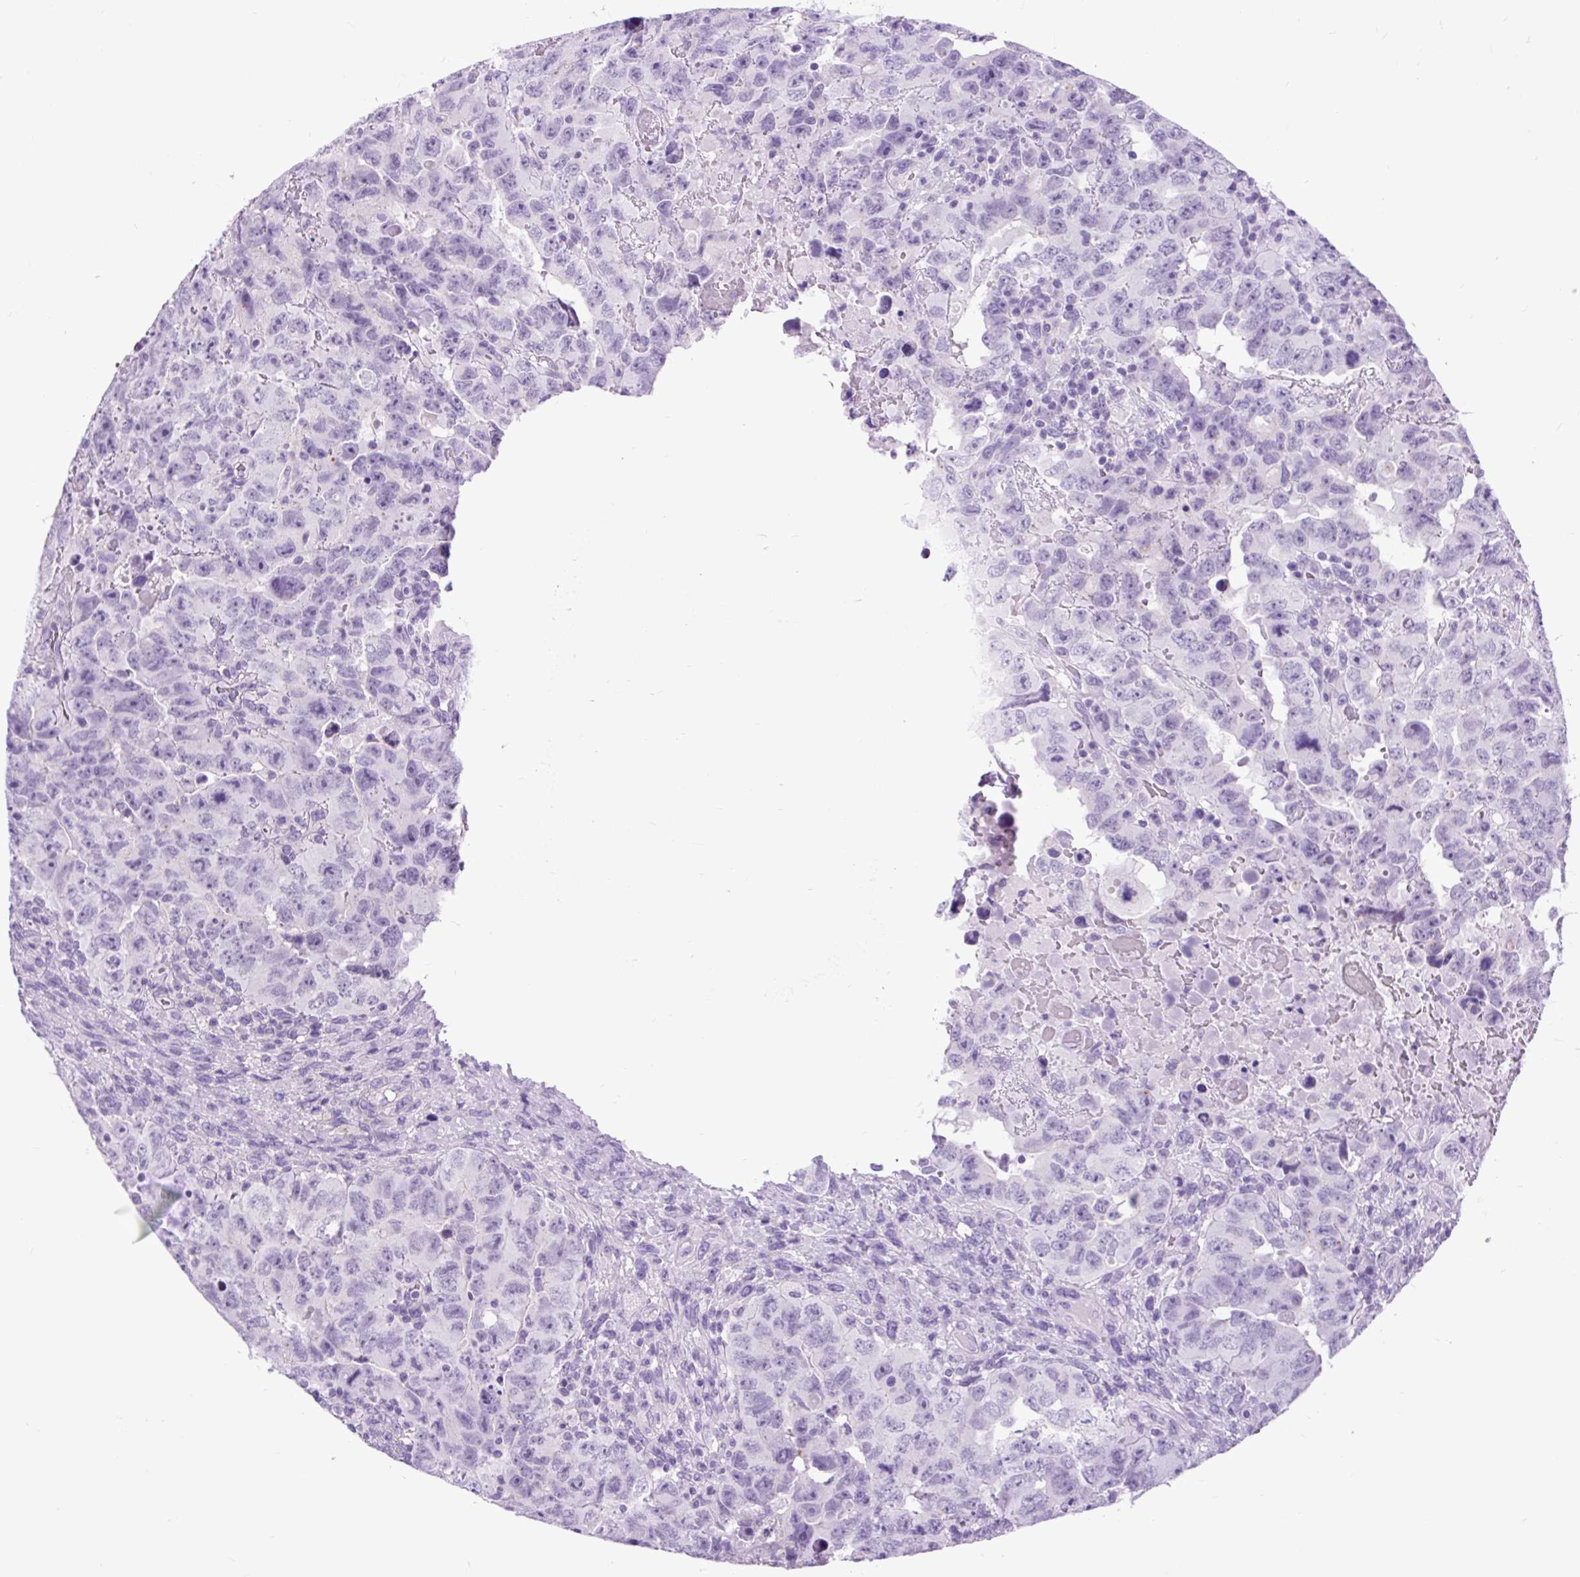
{"staining": {"intensity": "negative", "quantity": "none", "location": "none"}, "tissue": "testis cancer", "cell_type": "Tumor cells", "image_type": "cancer", "snomed": [{"axis": "morphology", "description": "Carcinoma, Embryonal, NOS"}, {"axis": "topography", "description": "Testis"}], "caption": "Tumor cells show no significant protein staining in testis embryonal carcinoma. (DAB (3,3'-diaminobenzidine) IHC visualized using brightfield microscopy, high magnification).", "gene": "DPP6", "patient": {"sex": "male", "age": 24}}